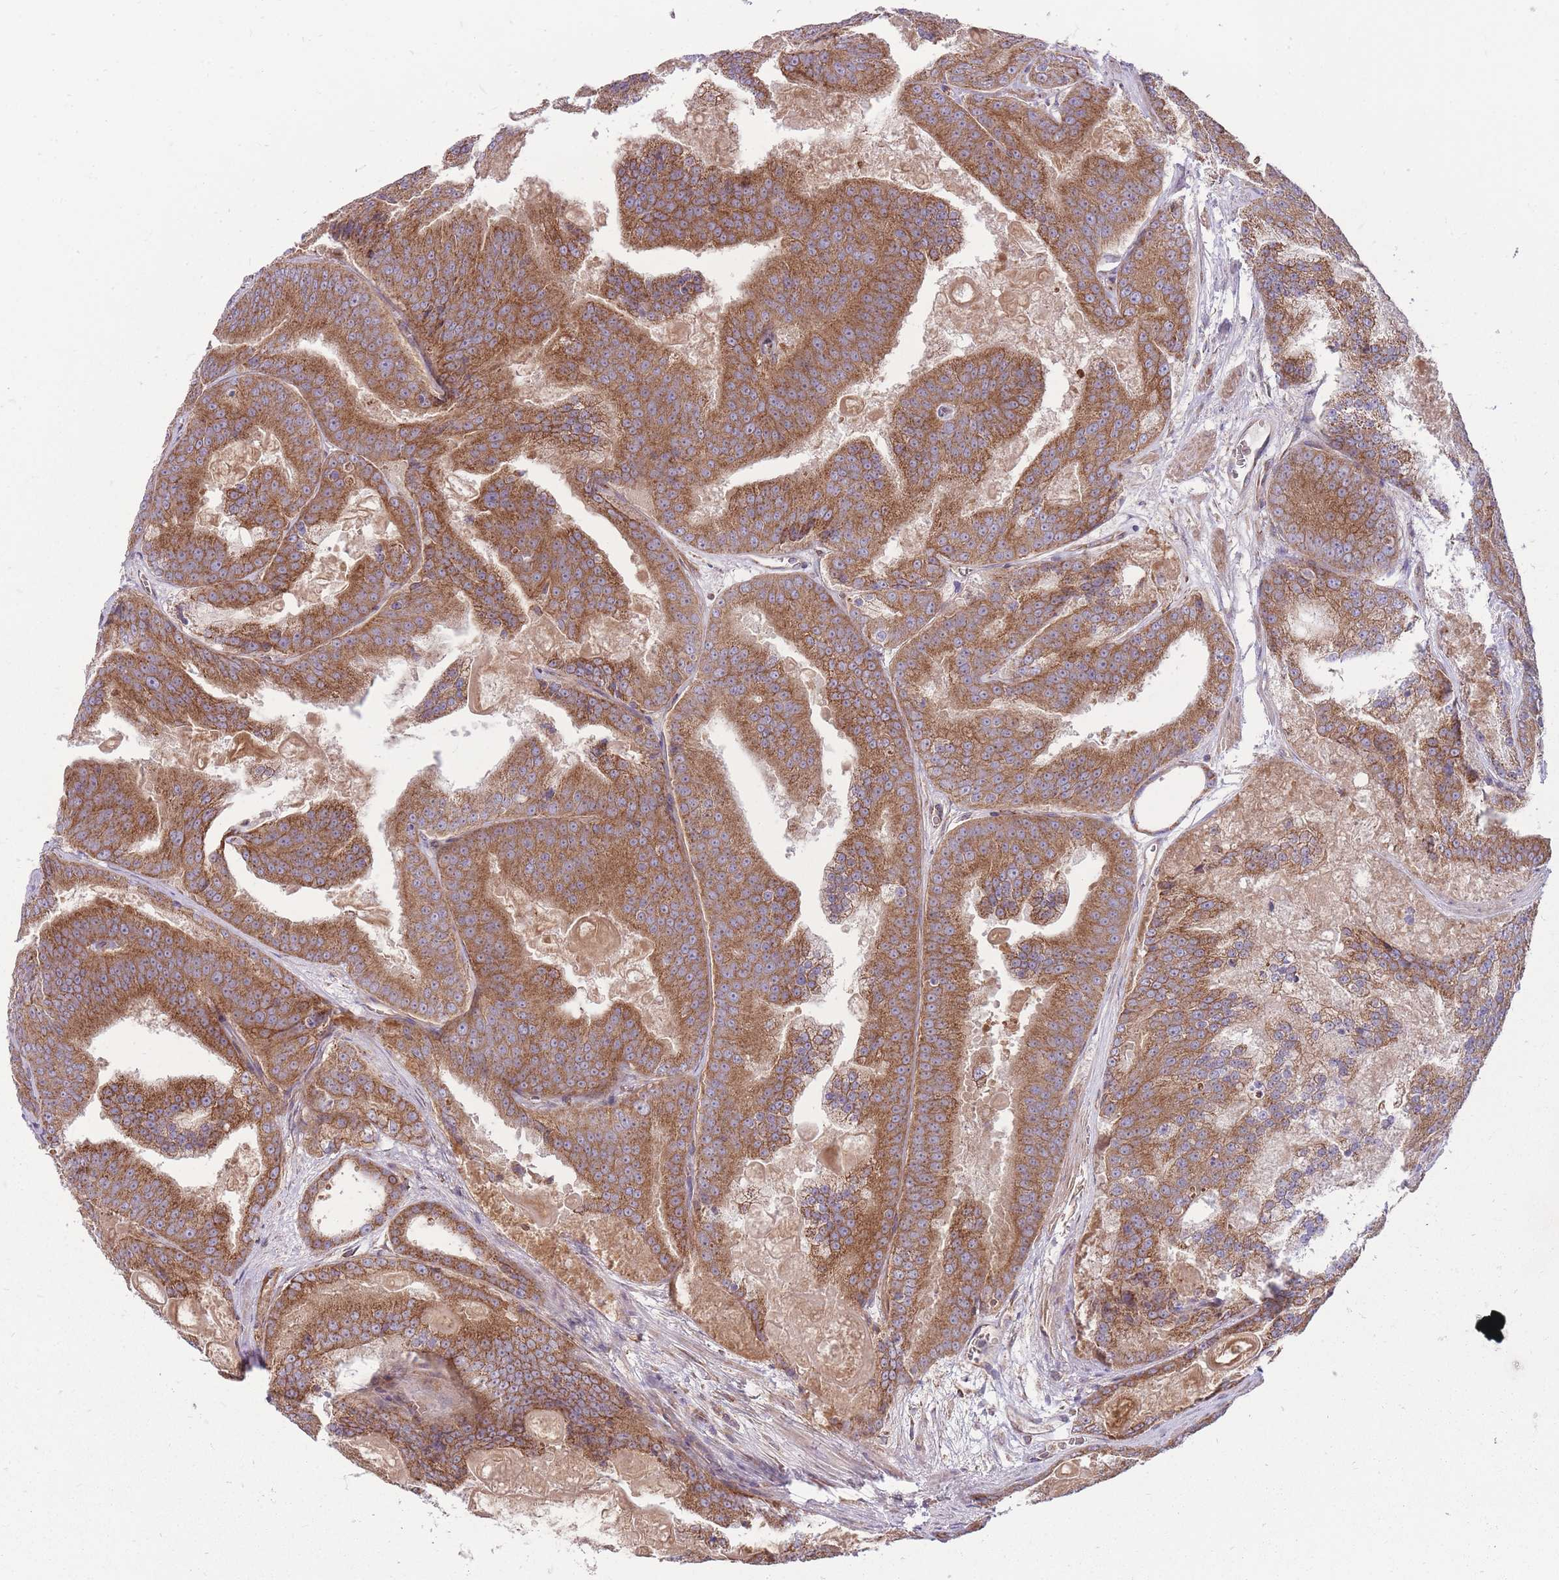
{"staining": {"intensity": "moderate", "quantity": ">75%", "location": "cytoplasmic/membranous"}, "tissue": "prostate cancer", "cell_type": "Tumor cells", "image_type": "cancer", "snomed": [{"axis": "morphology", "description": "Adenocarcinoma, High grade"}, {"axis": "topography", "description": "Prostate"}], "caption": "Immunohistochemistry (IHC) photomicrograph of neoplastic tissue: prostate cancer (adenocarcinoma (high-grade)) stained using IHC shows medium levels of moderate protein expression localized specifically in the cytoplasmic/membranous of tumor cells, appearing as a cytoplasmic/membranous brown color.", "gene": "ANKRD10", "patient": {"sex": "male", "age": 61}}